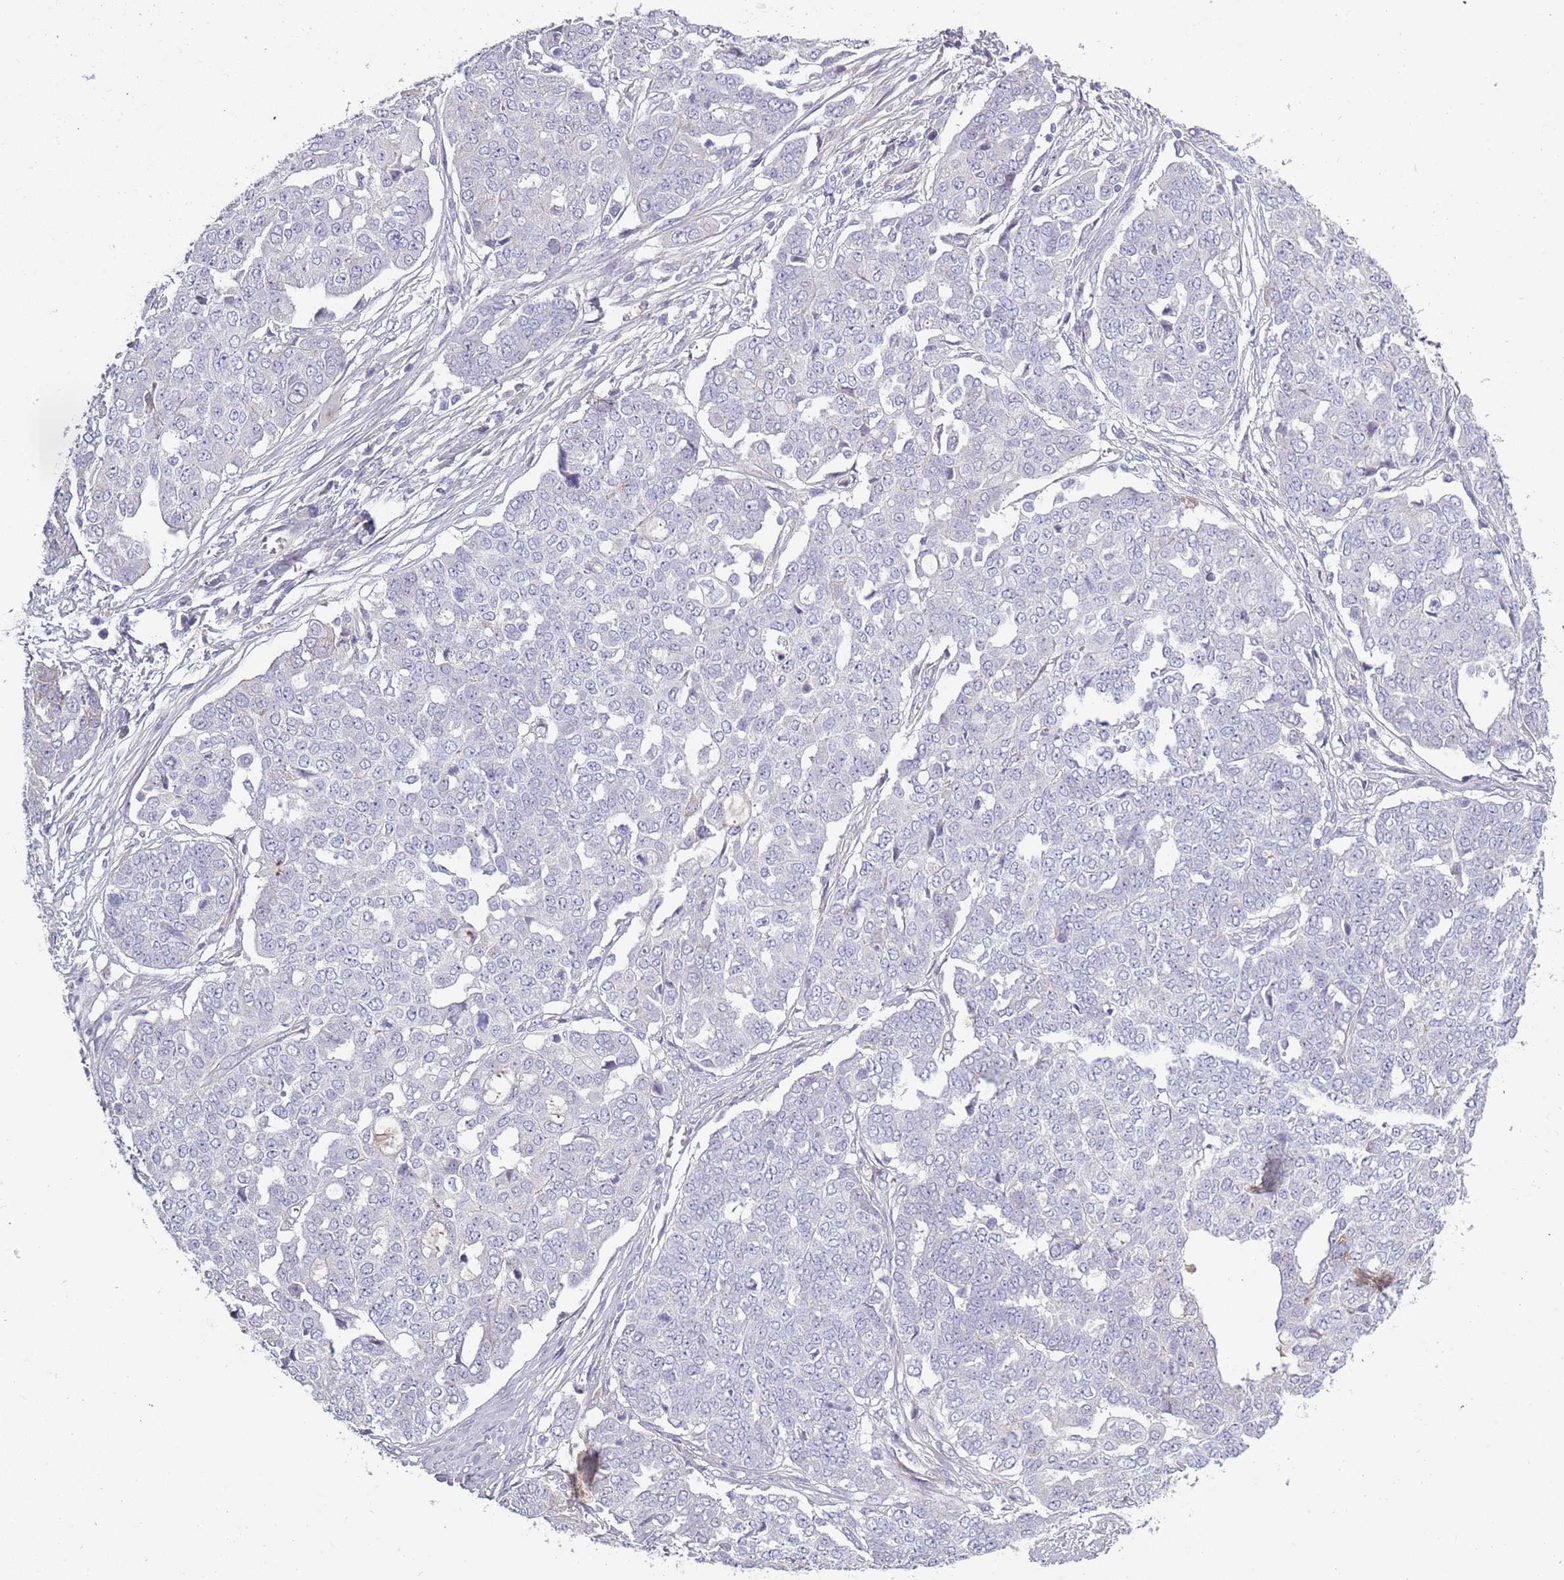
{"staining": {"intensity": "negative", "quantity": "none", "location": "none"}, "tissue": "ovarian cancer", "cell_type": "Tumor cells", "image_type": "cancer", "snomed": [{"axis": "morphology", "description": "Cystadenocarcinoma, serous, NOS"}, {"axis": "topography", "description": "Soft tissue"}, {"axis": "topography", "description": "Ovary"}], "caption": "Immunohistochemistry of serous cystadenocarcinoma (ovarian) demonstrates no staining in tumor cells.", "gene": "TNFRSF6B", "patient": {"sex": "female", "age": 57}}